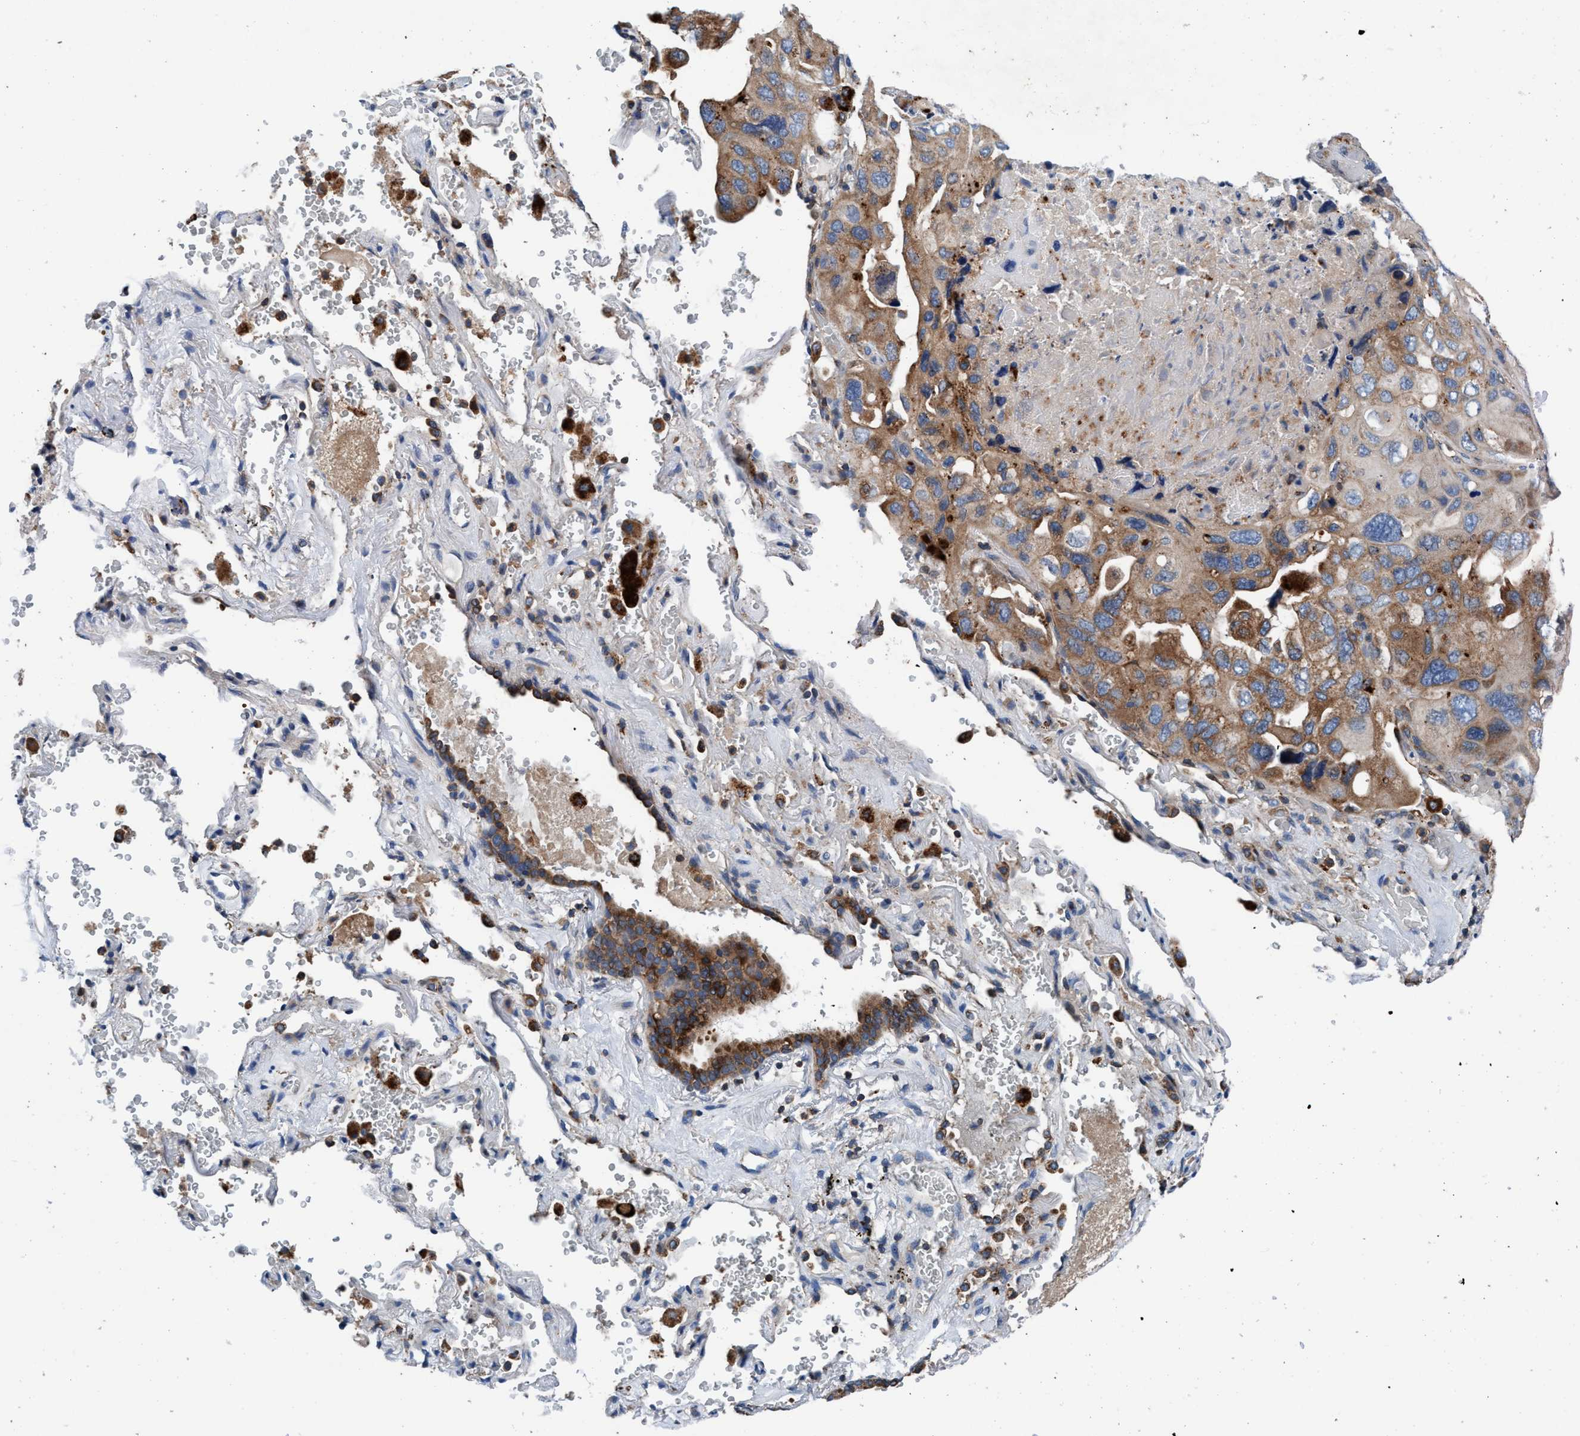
{"staining": {"intensity": "moderate", "quantity": ">75%", "location": "cytoplasmic/membranous"}, "tissue": "lung cancer", "cell_type": "Tumor cells", "image_type": "cancer", "snomed": [{"axis": "morphology", "description": "Squamous cell carcinoma, NOS"}, {"axis": "topography", "description": "Lung"}], "caption": "Protein expression analysis of lung cancer displays moderate cytoplasmic/membranous positivity in approximately >75% of tumor cells. (Stains: DAB (3,3'-diaminobenzidine) in brown, nuclei in blue, Microscopy: brightfield microscopy at high magnification).", "gene": "ENDOG", "patient": {"sex": "female", "age": 73}}